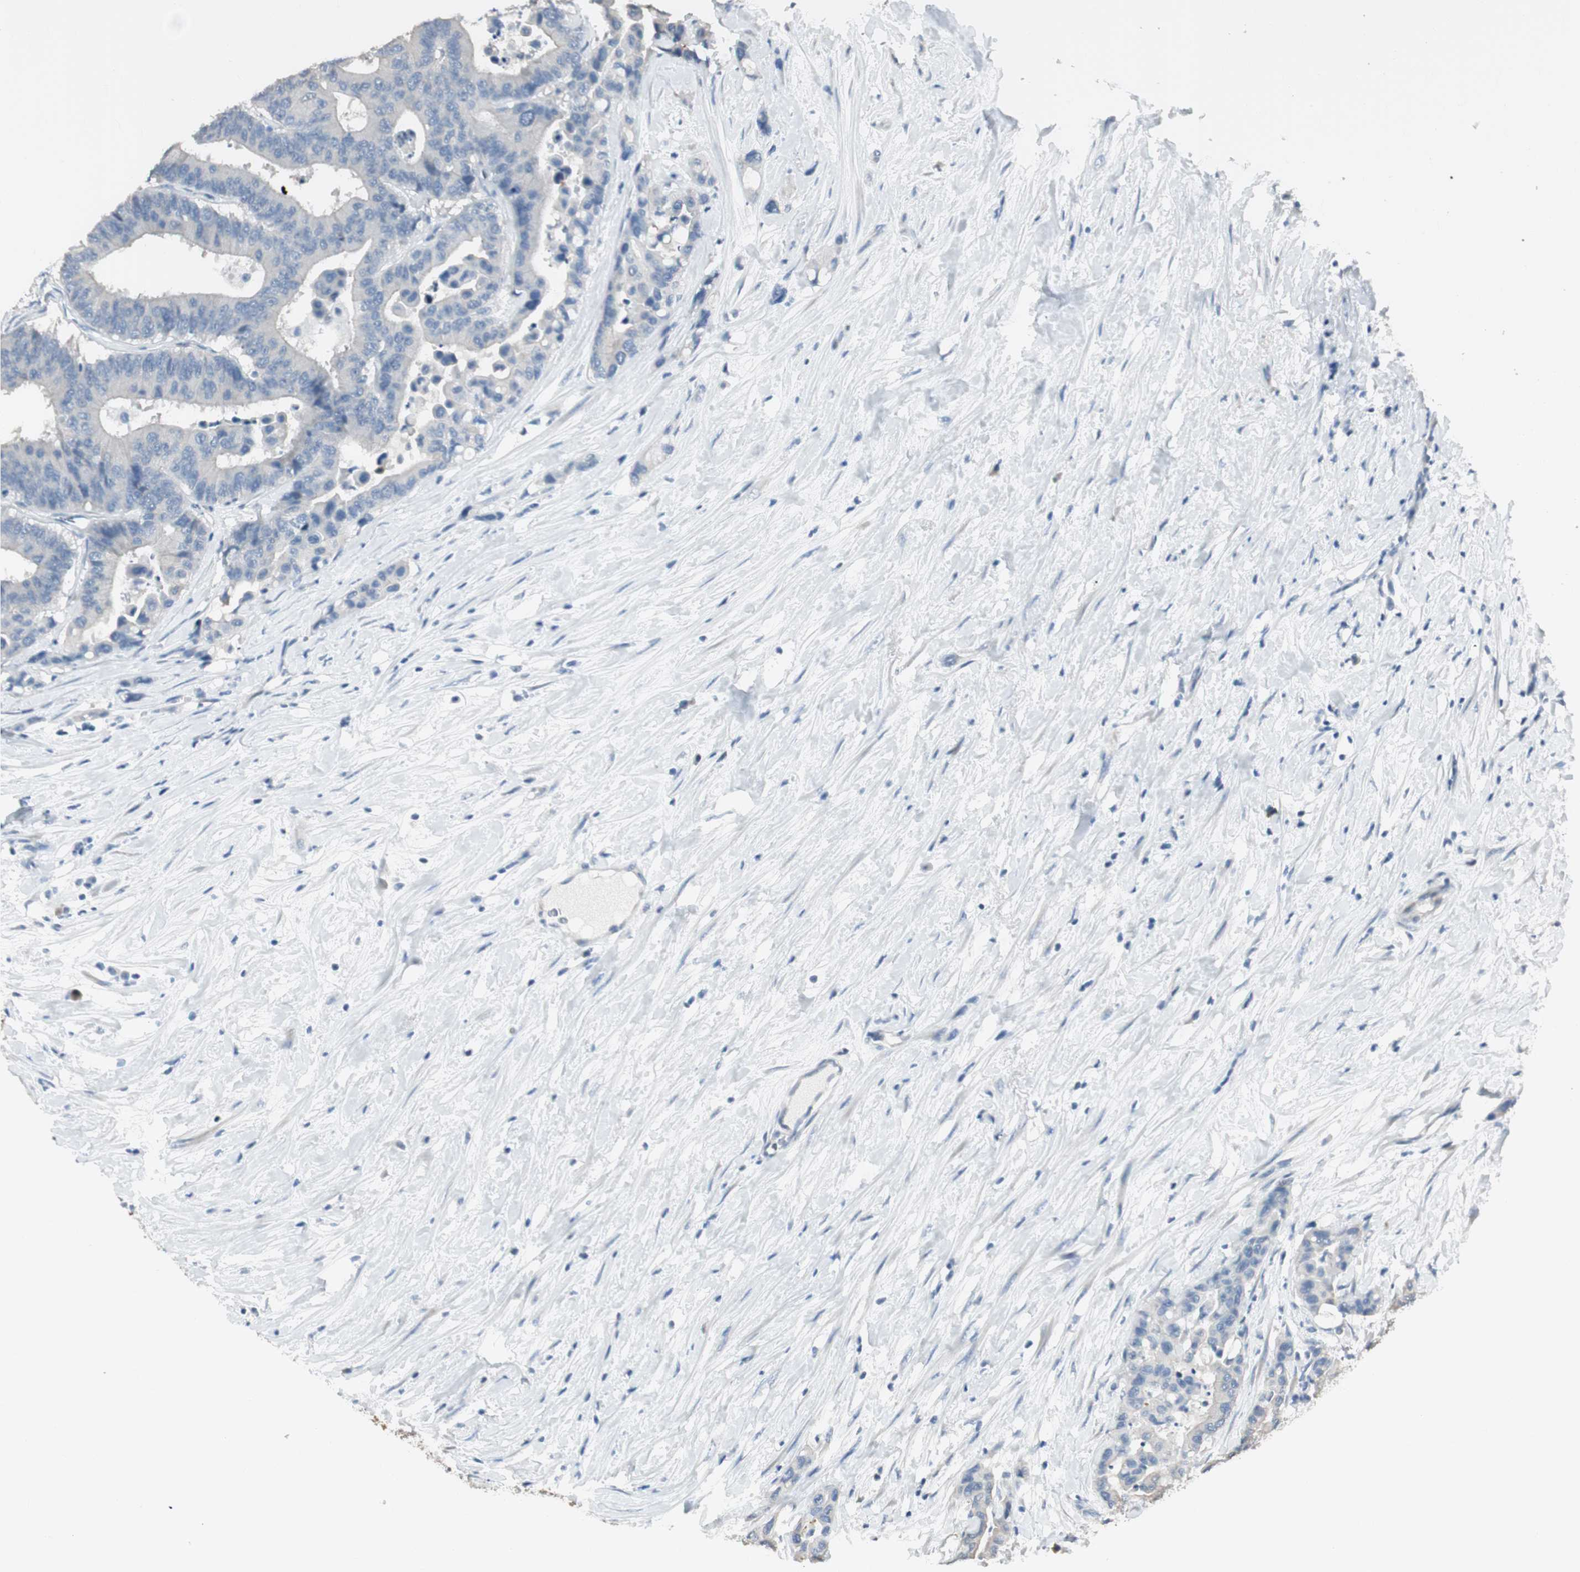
{"staining": {"intensity": "negative", "quantity": "none", "location": "none"}, "tissue": "colorectal cancer", "cell_type": "Tumor cells", "image_type": "cancer", "snomed": [{"axis": "morphology", "description": "Normal tissue, NOS"}, {"axis": "morphology", "description": "Adenocarcinoma, NOS"}, {"axis": "topography", "description": "Colon"}], "caption": "Immunohistochemistry (IHC) of human colorectal cancer (adenocarcinoma) displays no staining in tumor cells.", "gene": "SPINK4", "patient": {"sex": "male", "age": 82}}